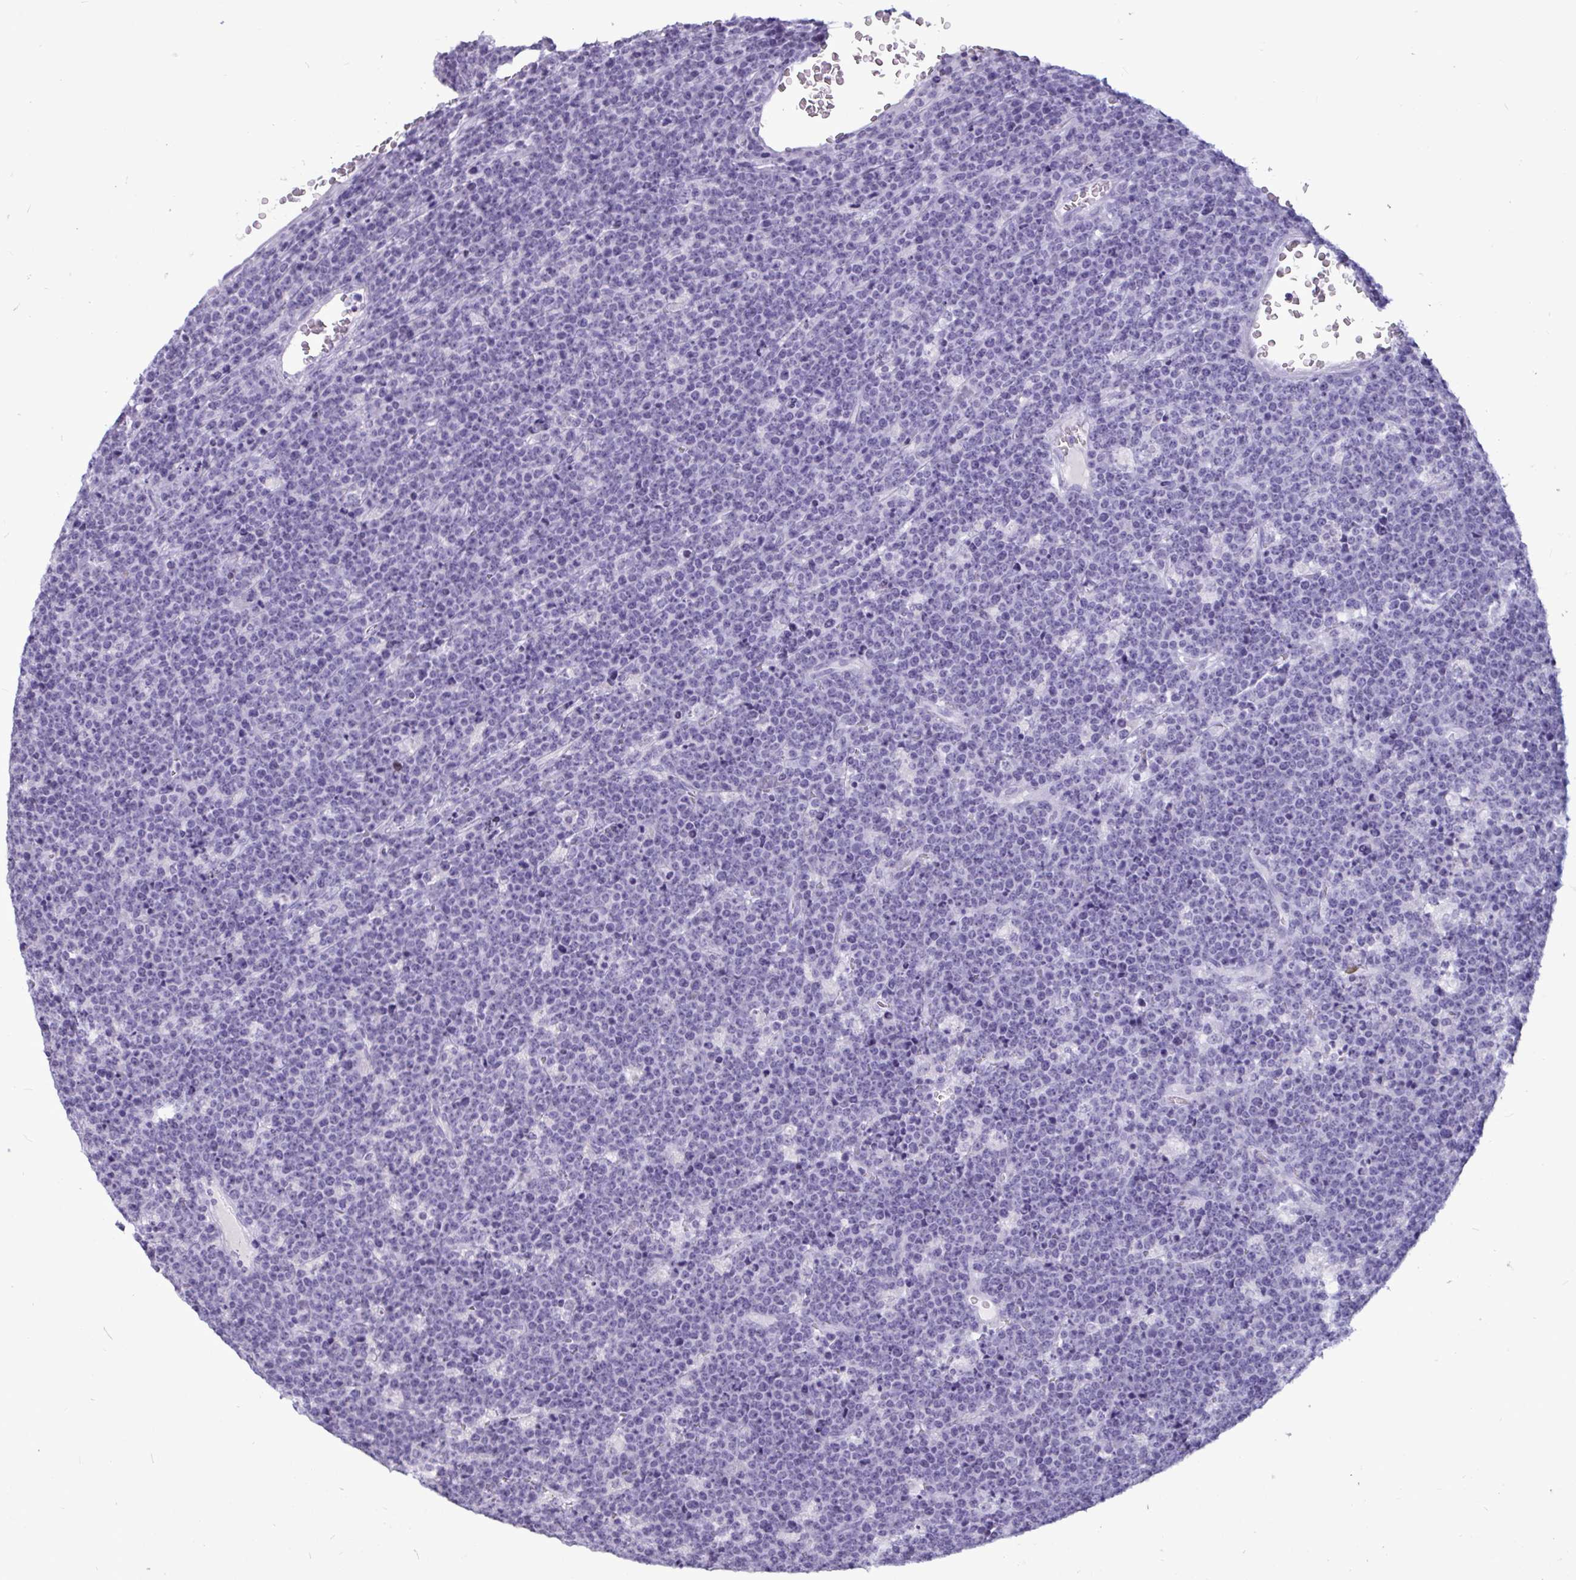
{"staining": {"intensity": "negative", "quantity": "none", "location": "none"}, "tissue": "lymphoma", "cell_type": "Tumor cells", "image_type": "cancer", "snomed": [{"axis": "morphology", "description": "Malignant lymphoma, non-Hodgkin's type, High grade"}, {"axis": "topography", "description": "Ovary"}], "caption": "DAB (3,3'-diaminobenzidine) immunohistochemical staining of human malignant lymphoma, non-Hodgkin's type (high-grade) reveals no significant staining in tumor cells.", "gene": "BBS10", "patient": {"sex": "female", "age": 56}}